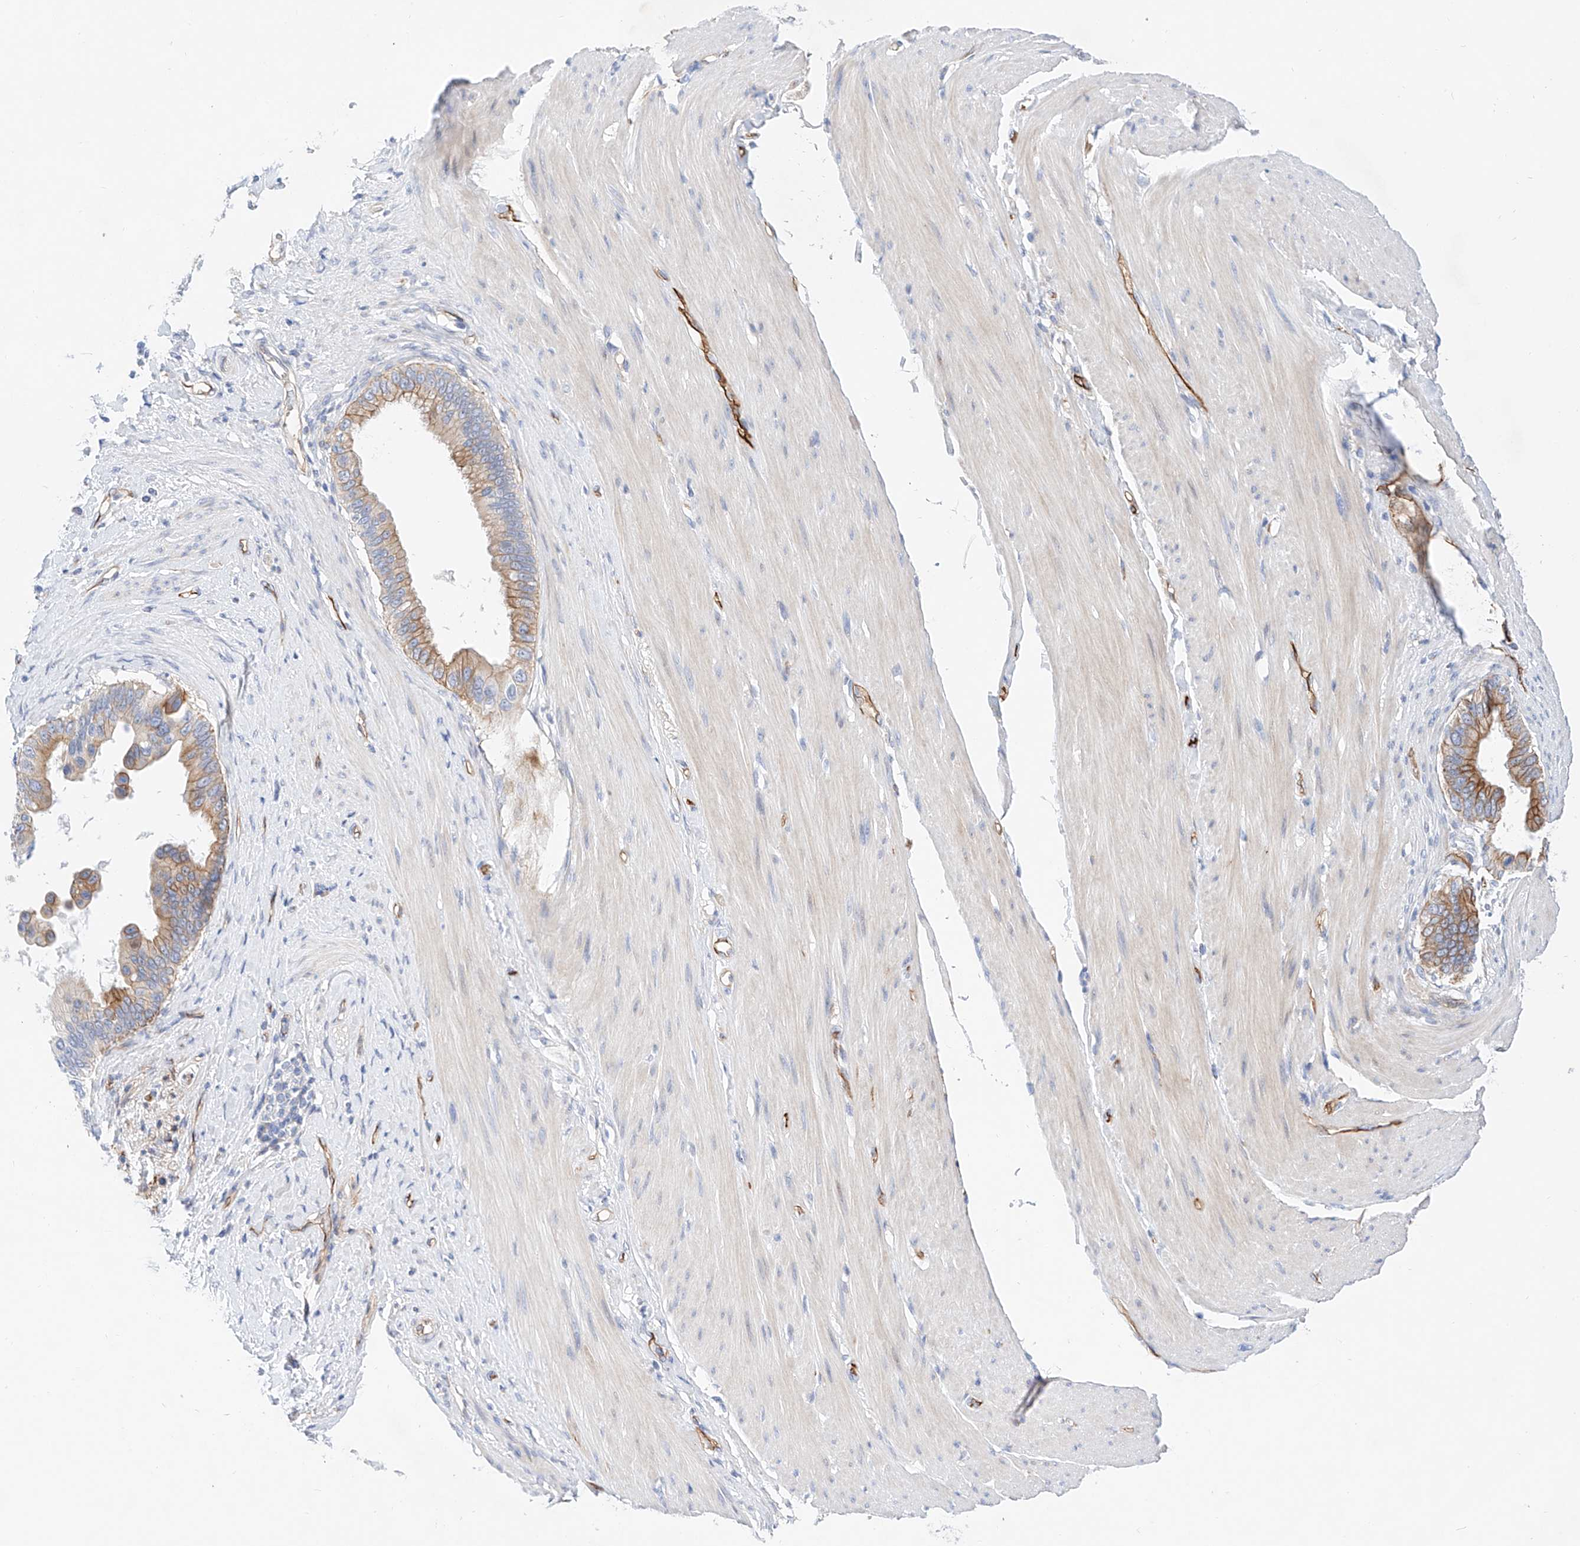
{"staining": {"intensity": "moderate", "quantity": "25%-75%", "location": "cytoplasmic/membranous"}, "tissue": "pancreatic cancer", "cell_type": "Tumor cells", "image_type": "cancer", "snomed": [{"axis": "morphology", "description": "Adenocarcinoma, NOS"}, {"axis": "topography", "description": "Pancreas"}], "caption": "About 25%-75% of tumor cells in pancreatic adenocarcinoma exhibit moderate cytoplasmic/membranous protein expression as visualized by brown immunohistochemical staining.", "gene": "SBSPON", "patient": {"sex": "female", "age": 56}}